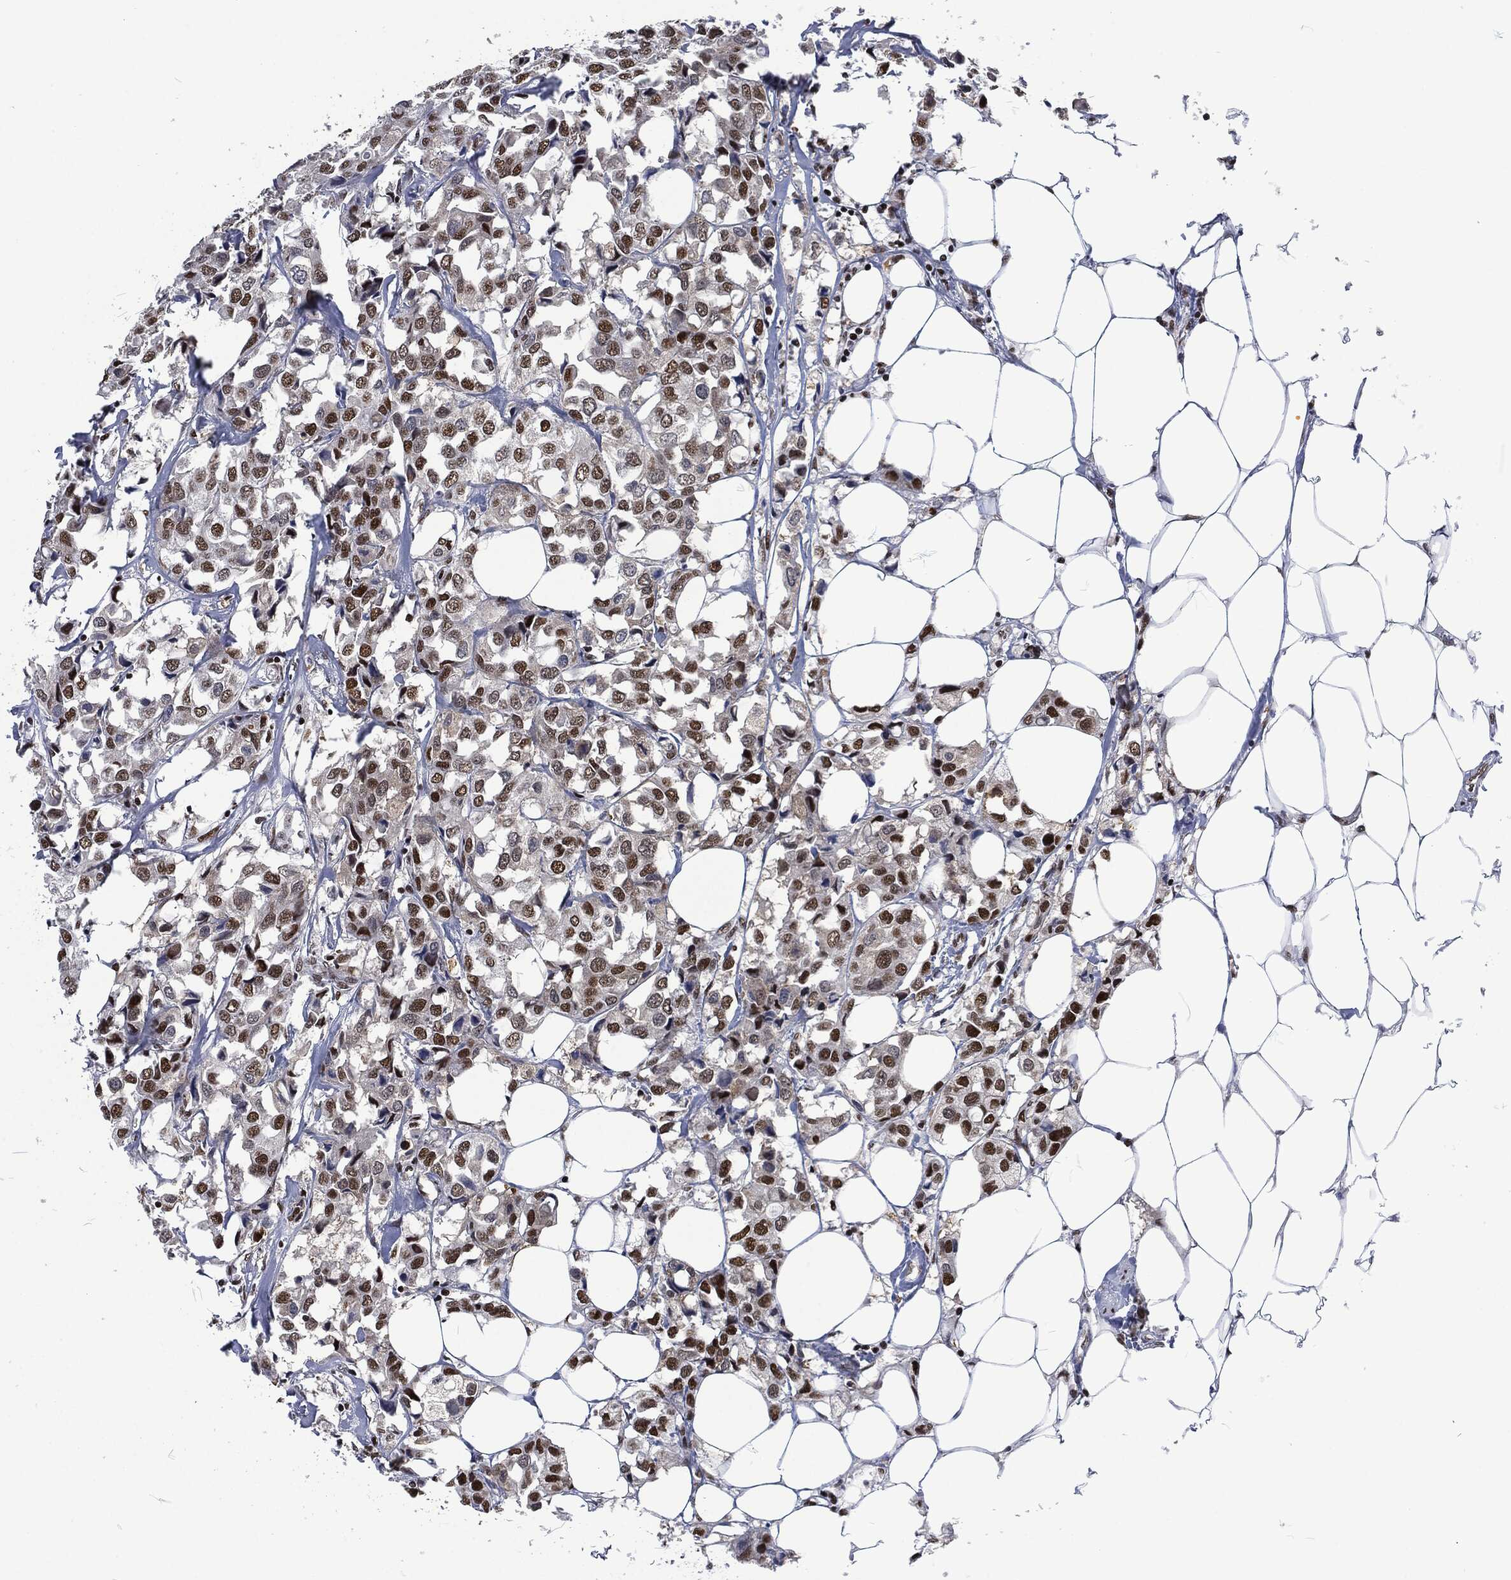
{"staining": {"intensity": "strong", "quantity": "<25%", "location": "nuclear"}, "tissue": "breast cancer", "cell_type": "Tumor cells", "image_type": "cancer", "snomed": [{"axis": "morphology", "description": "Duct carcinoma"}, {"axis": "topography", "description": "Breast"}], "caption": "Immunohistochemical staining of human invasive ductal carcinoma (breast) shows medium levels of strong nuclear expression in about <25% of tumor cells.", "gene": "DCPS", "patient": {"sex": "female", "age": 80}}